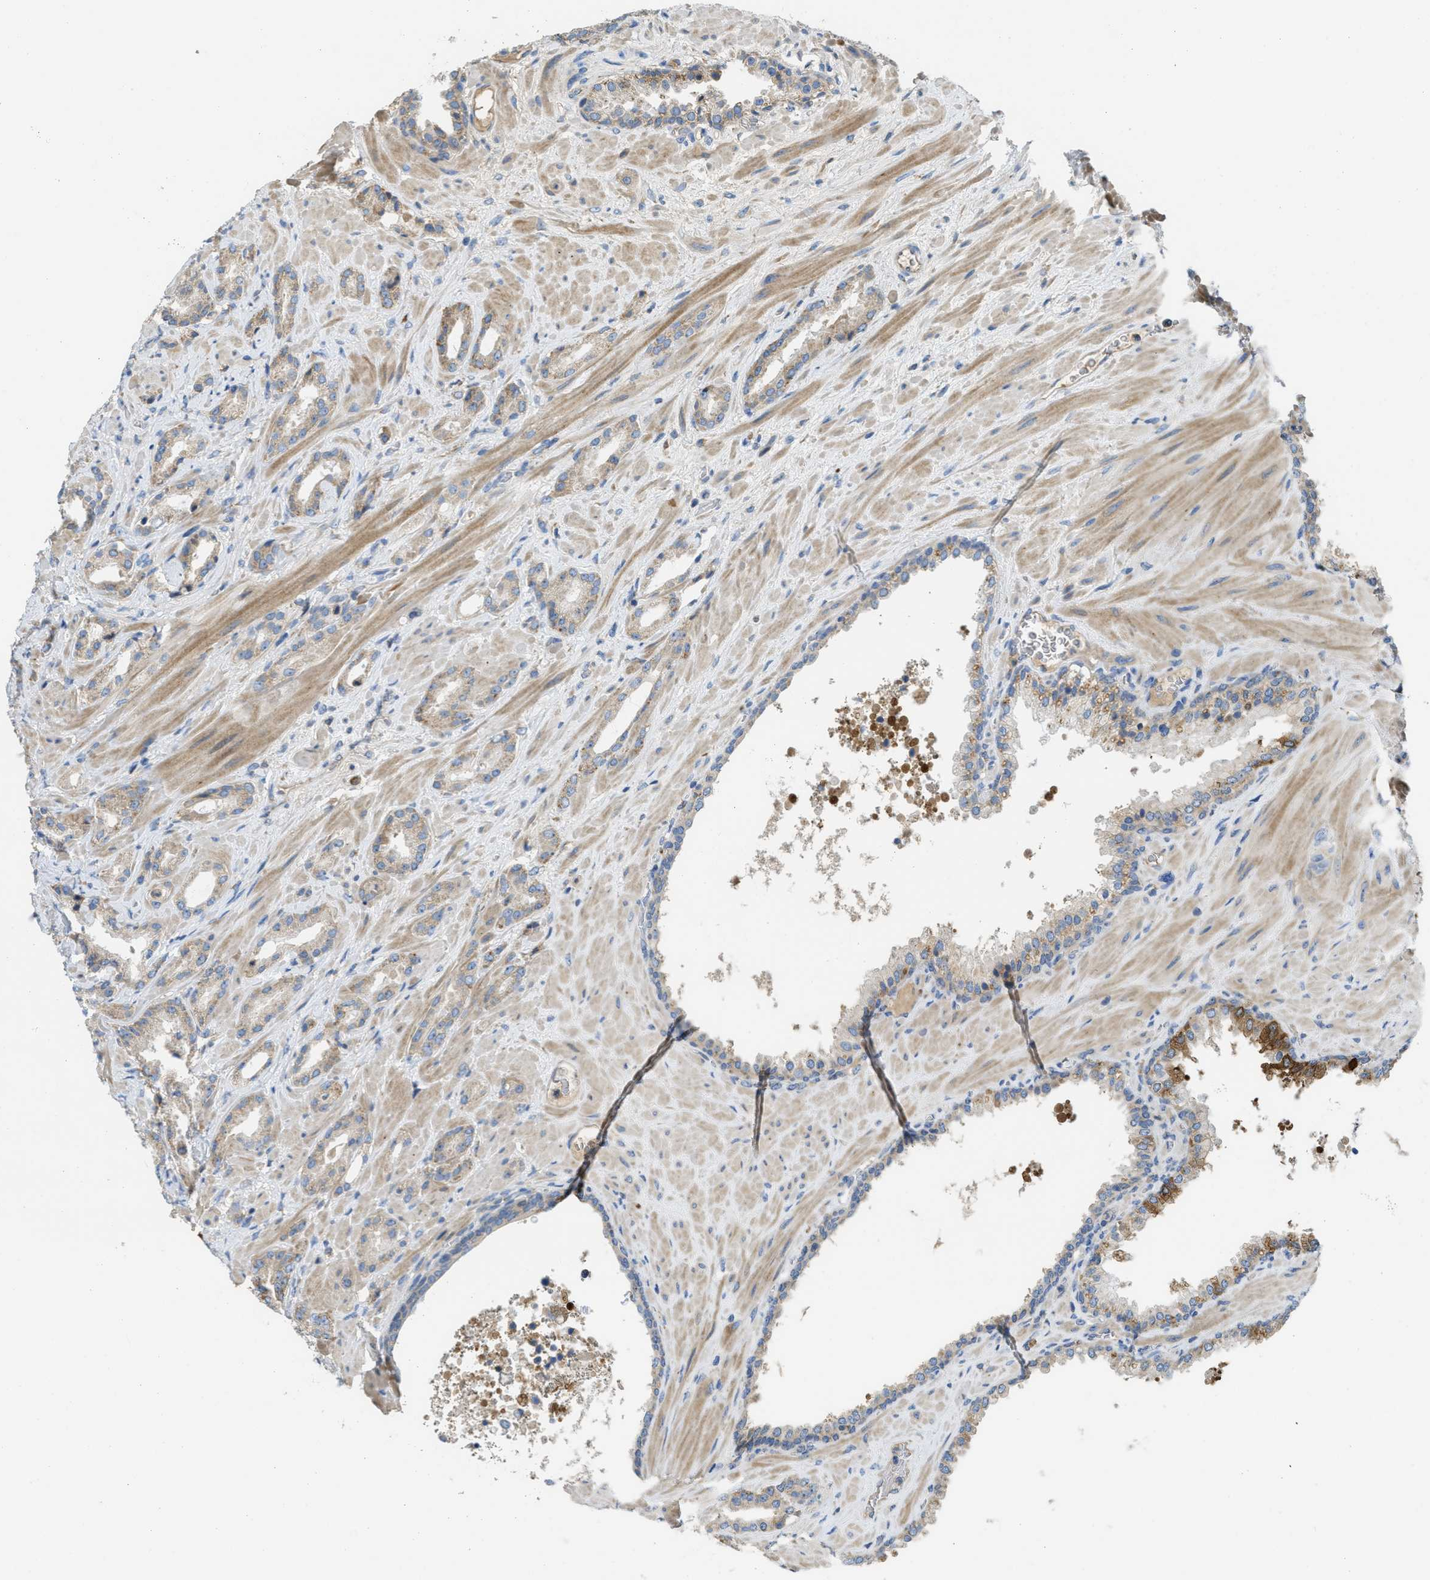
{"staining": {"intensity": "weak", "quantity": ">75%", "location": "cytoplasmic/membranous"}, "tissue": "prostate cancer", "cell_type": "Tumor cells", "image_type": "cancer", "snomed": [{"axis": "morphology", "description": "Adenocarcinoma, High grade"}, {"axis": "topography", "description": "Prostate"}], "caption": "Immunohistochemistry (IHC) of prostate cancer demonstrates low levels of weak cytoplasmic/membranous positivity in about >75% of tumor cells.", "gene": "SSR1", "patient": {"sex": "male", "age": 64}}